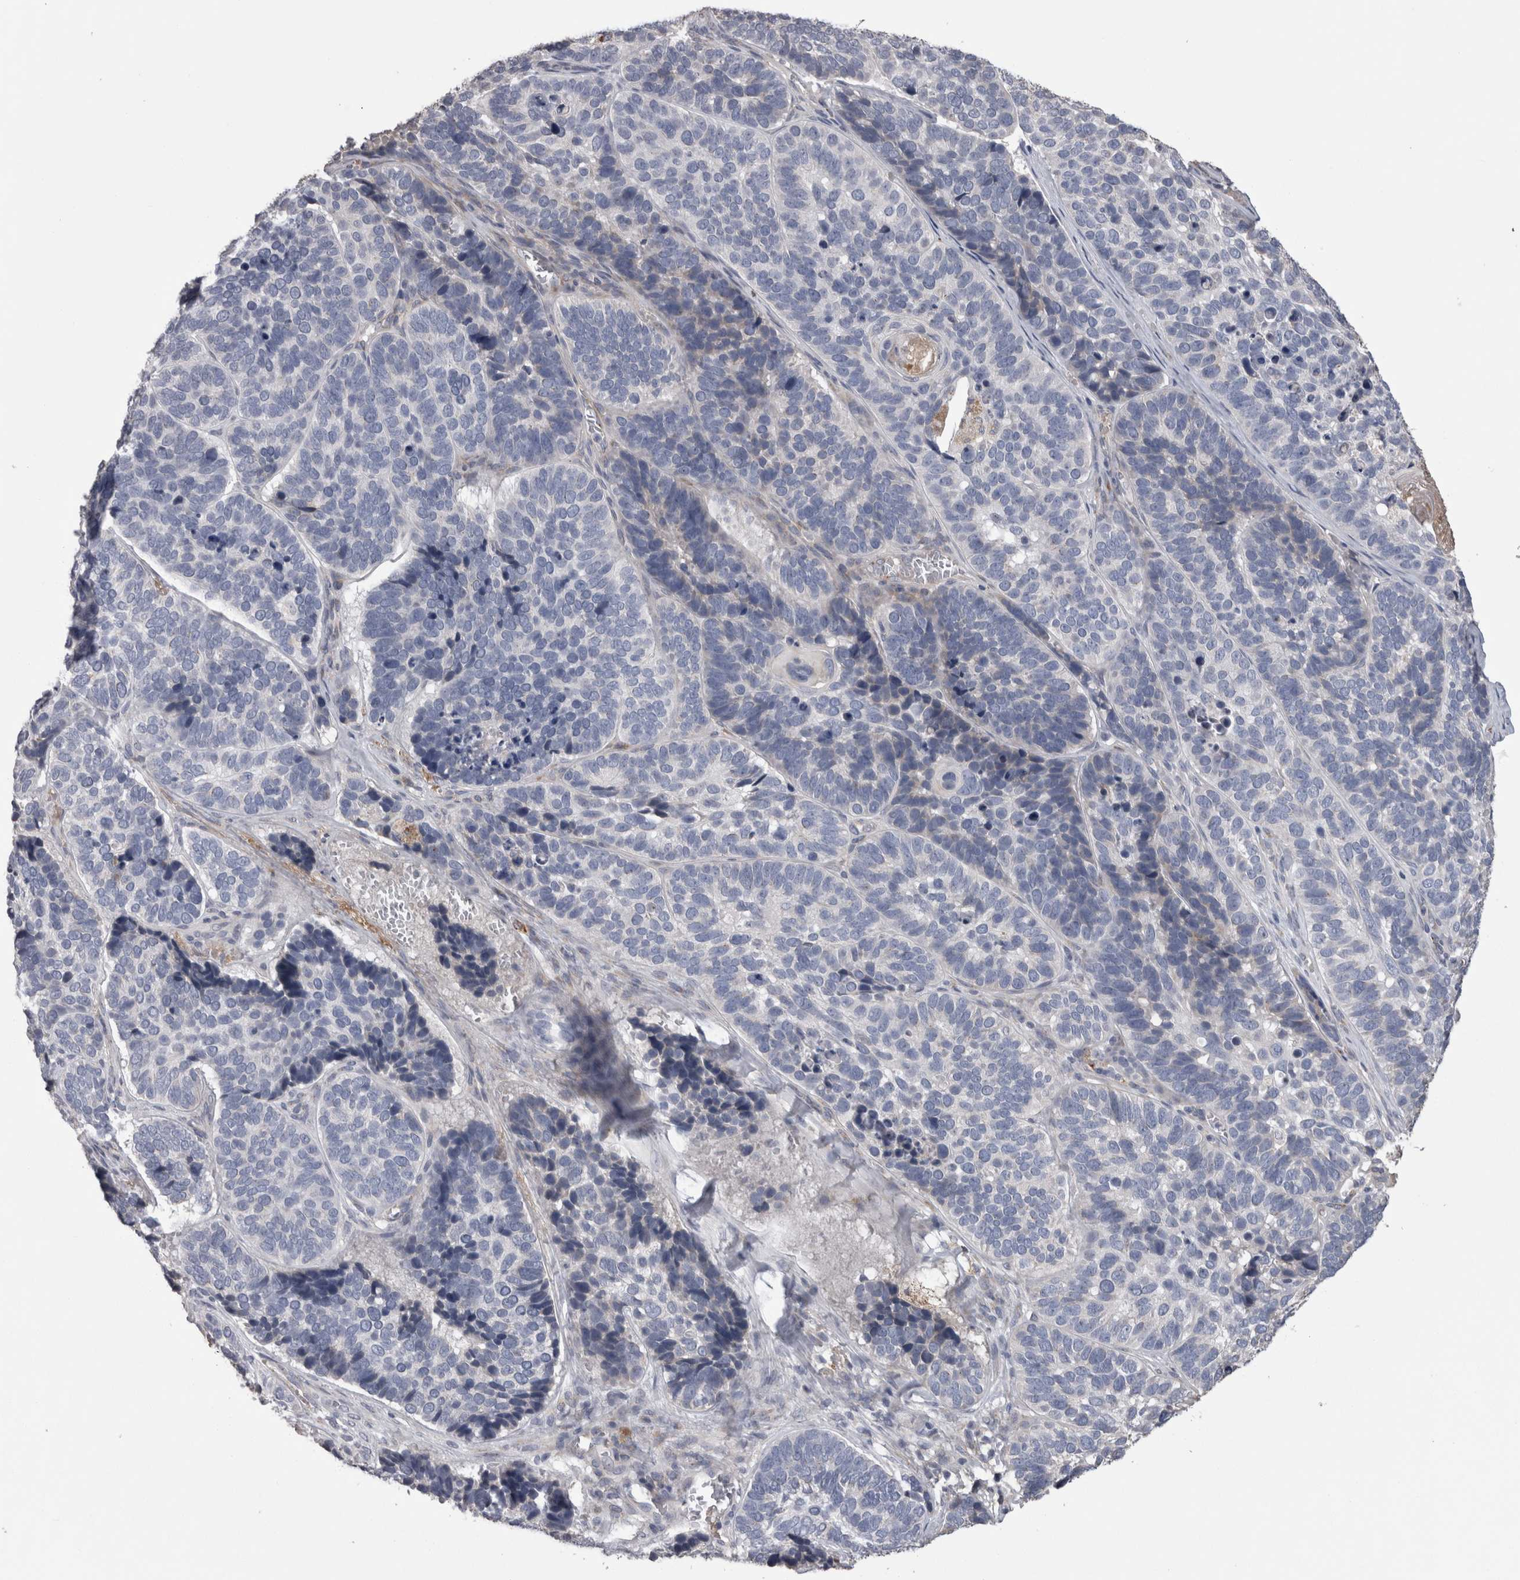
{"staining": {"intensity": "negative", "quantity": "none", "location": "none"}, "tissue": "skin cancer", "cell_type": "Tumor cells", "image_type": "cancer", "snomed": [{"axis": "morphology", "description": "Basal cell carcinoma"}, {"axis": "topography", "description": "Skin"}], "caption": "High magnification brightfield microscopy of skin basal cell carcinoma stained with DAB (3,3'-diaminobenzidine) (brown) and counterstained with hematoxylin (blue): tumor cells show no significant staining.", "gene": "STC1", "patient": {"sex": "male", "age": 62}}